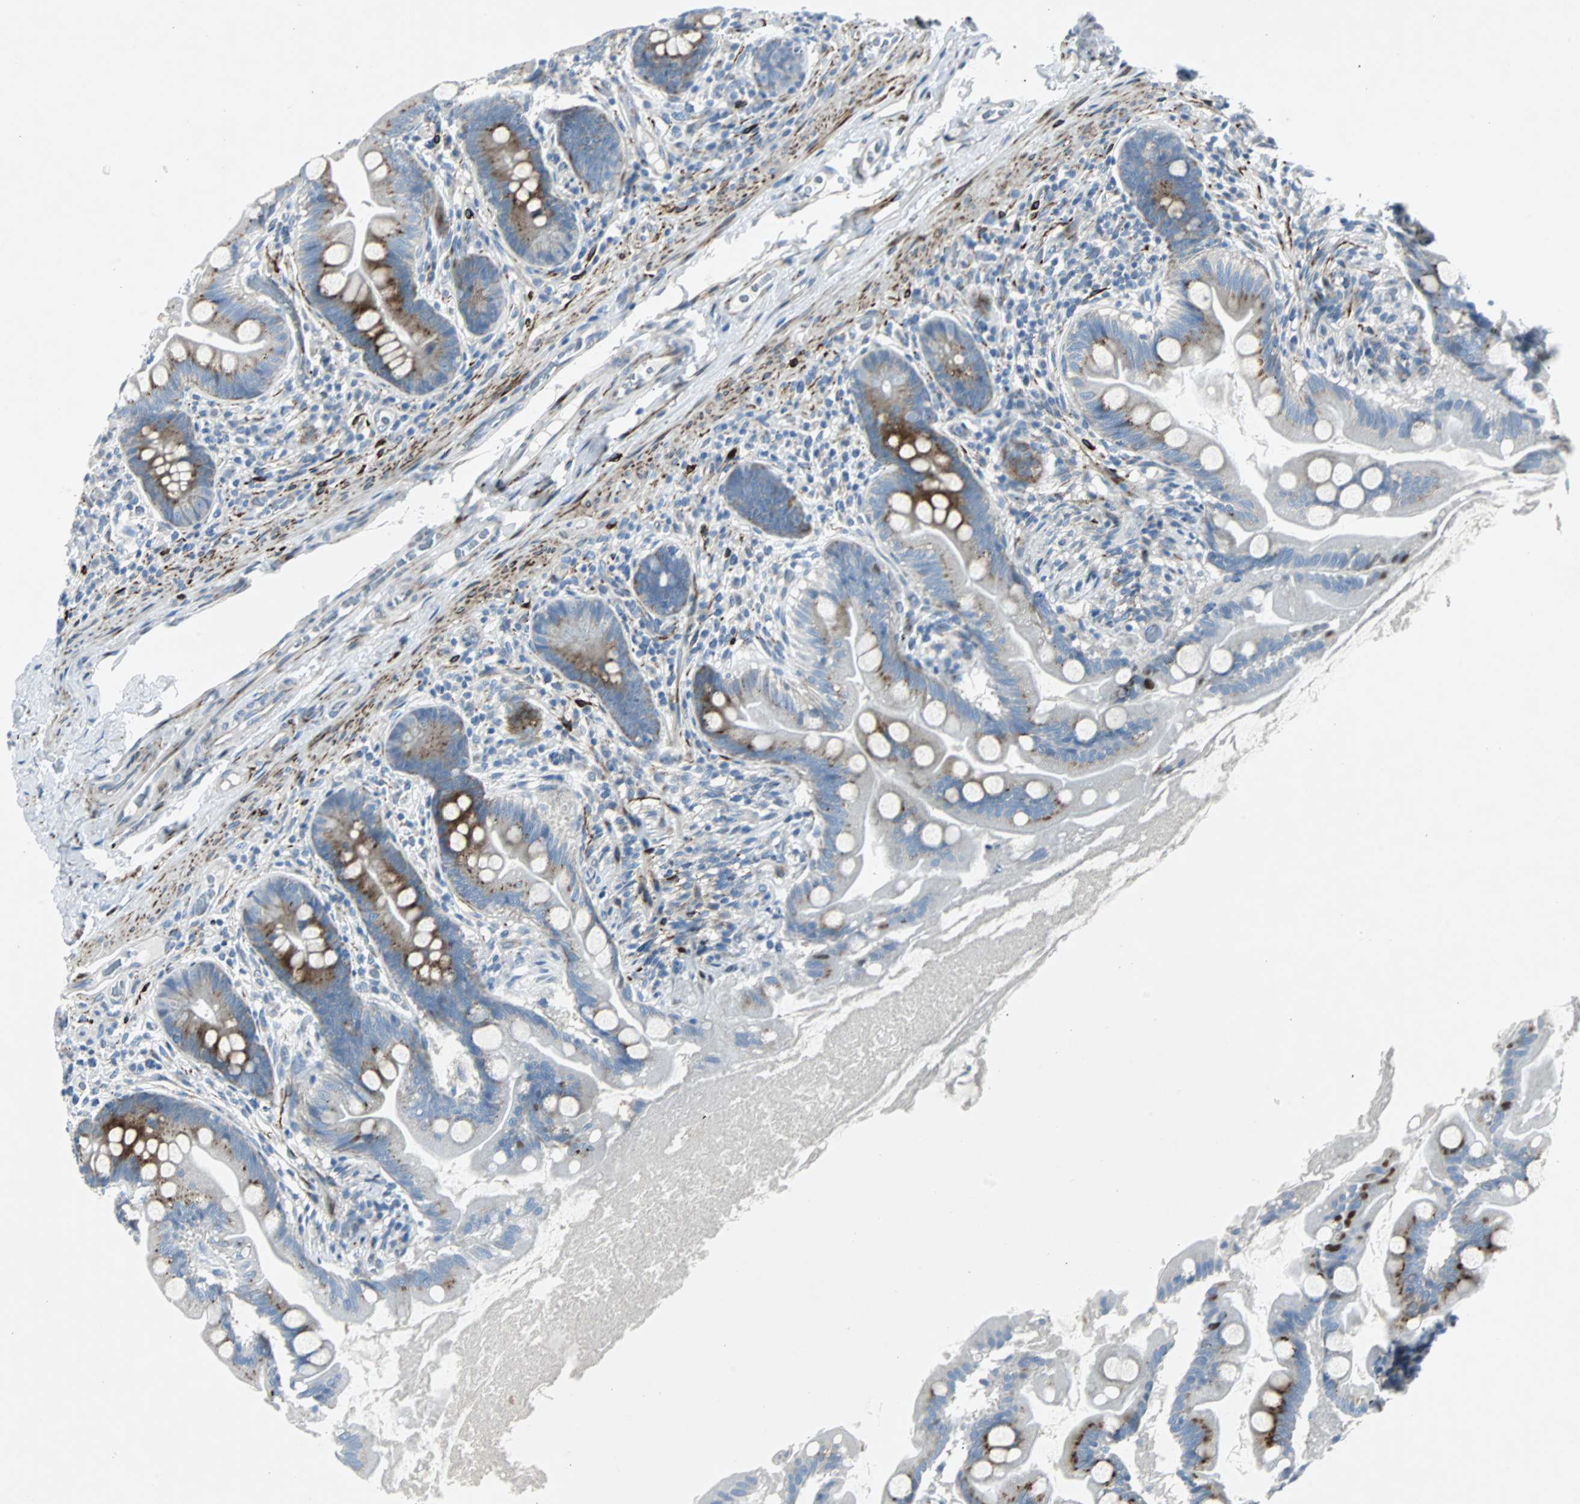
{"staining": {"intensity": "strong", "quantity": "<25%", "location": "cytoplasmic/membranous"}, "tissue": "small intestine", "cell_type": "Glandular cells", "image_type": "normal", "snomed": [{"axis": "morphology", "description": "Normal tissue, NOS"}, {"axis": "topography", "description": "Small intestine"}], "caption": "Immunohistochemistry micrograph of normal small intestine: small intestine stained using IHC reveals medium levels of strong protein expression localized specifically in the cytoplasmic/membranous of glandular cells, appearing as a cytoplasmic/membranous brown color.", "gene": "BBC3", "patient": {"sex": "female", "age": 56}}